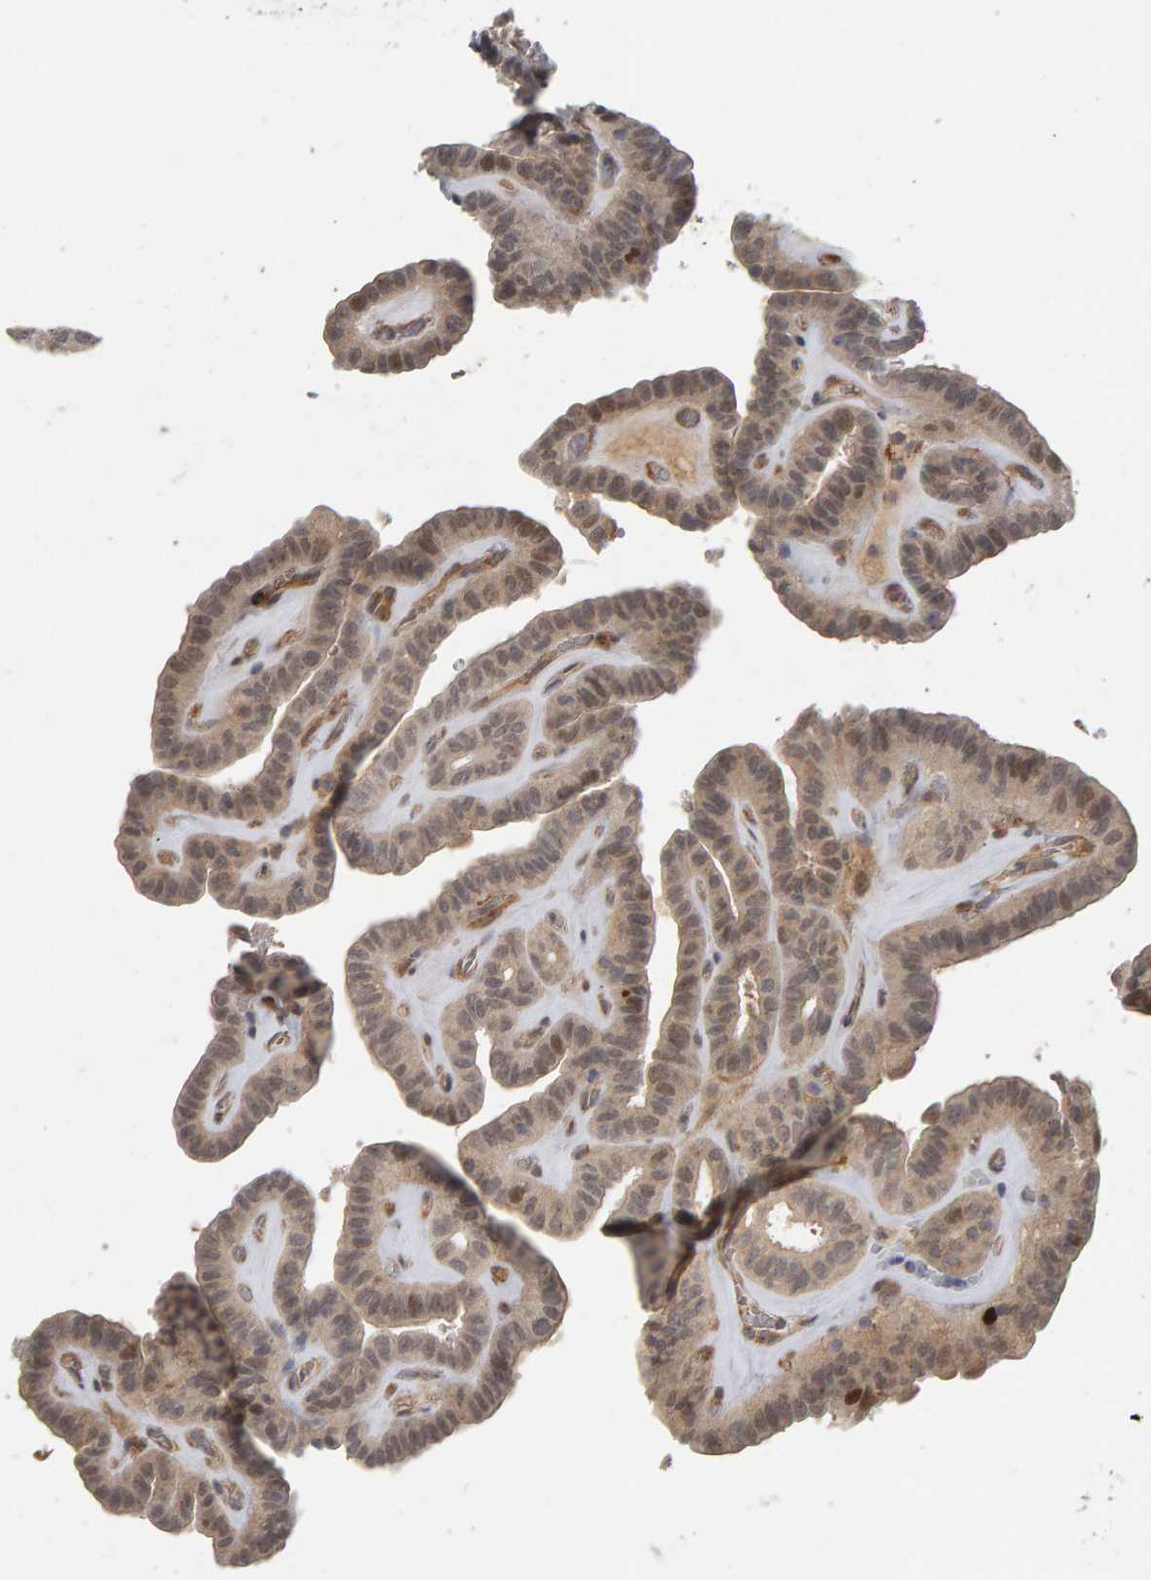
{"staining": {"intensity": "weak", "quantity": "25%-75%", "location": "cytoplasmic/membranous,nuclear"}, "tissue": "thyroid cancer", "cell_type": "Tumor cells", "image_type": "cancer", "snomed": [{"axis": "morphology", "description": "Papillary adenocarcinoma, NOS"}, {"axis": "topography", "description": "Thyroid gland"}], "caption": "Tumor cells reveal low levels of weak cytoplasmic/membranous and nuclear staining in about 25%-75% of cells in papillary adenocarcinoma (thyroid).", "gene": "CDCA5", "patient": {"sex": "male", "age": 77}}